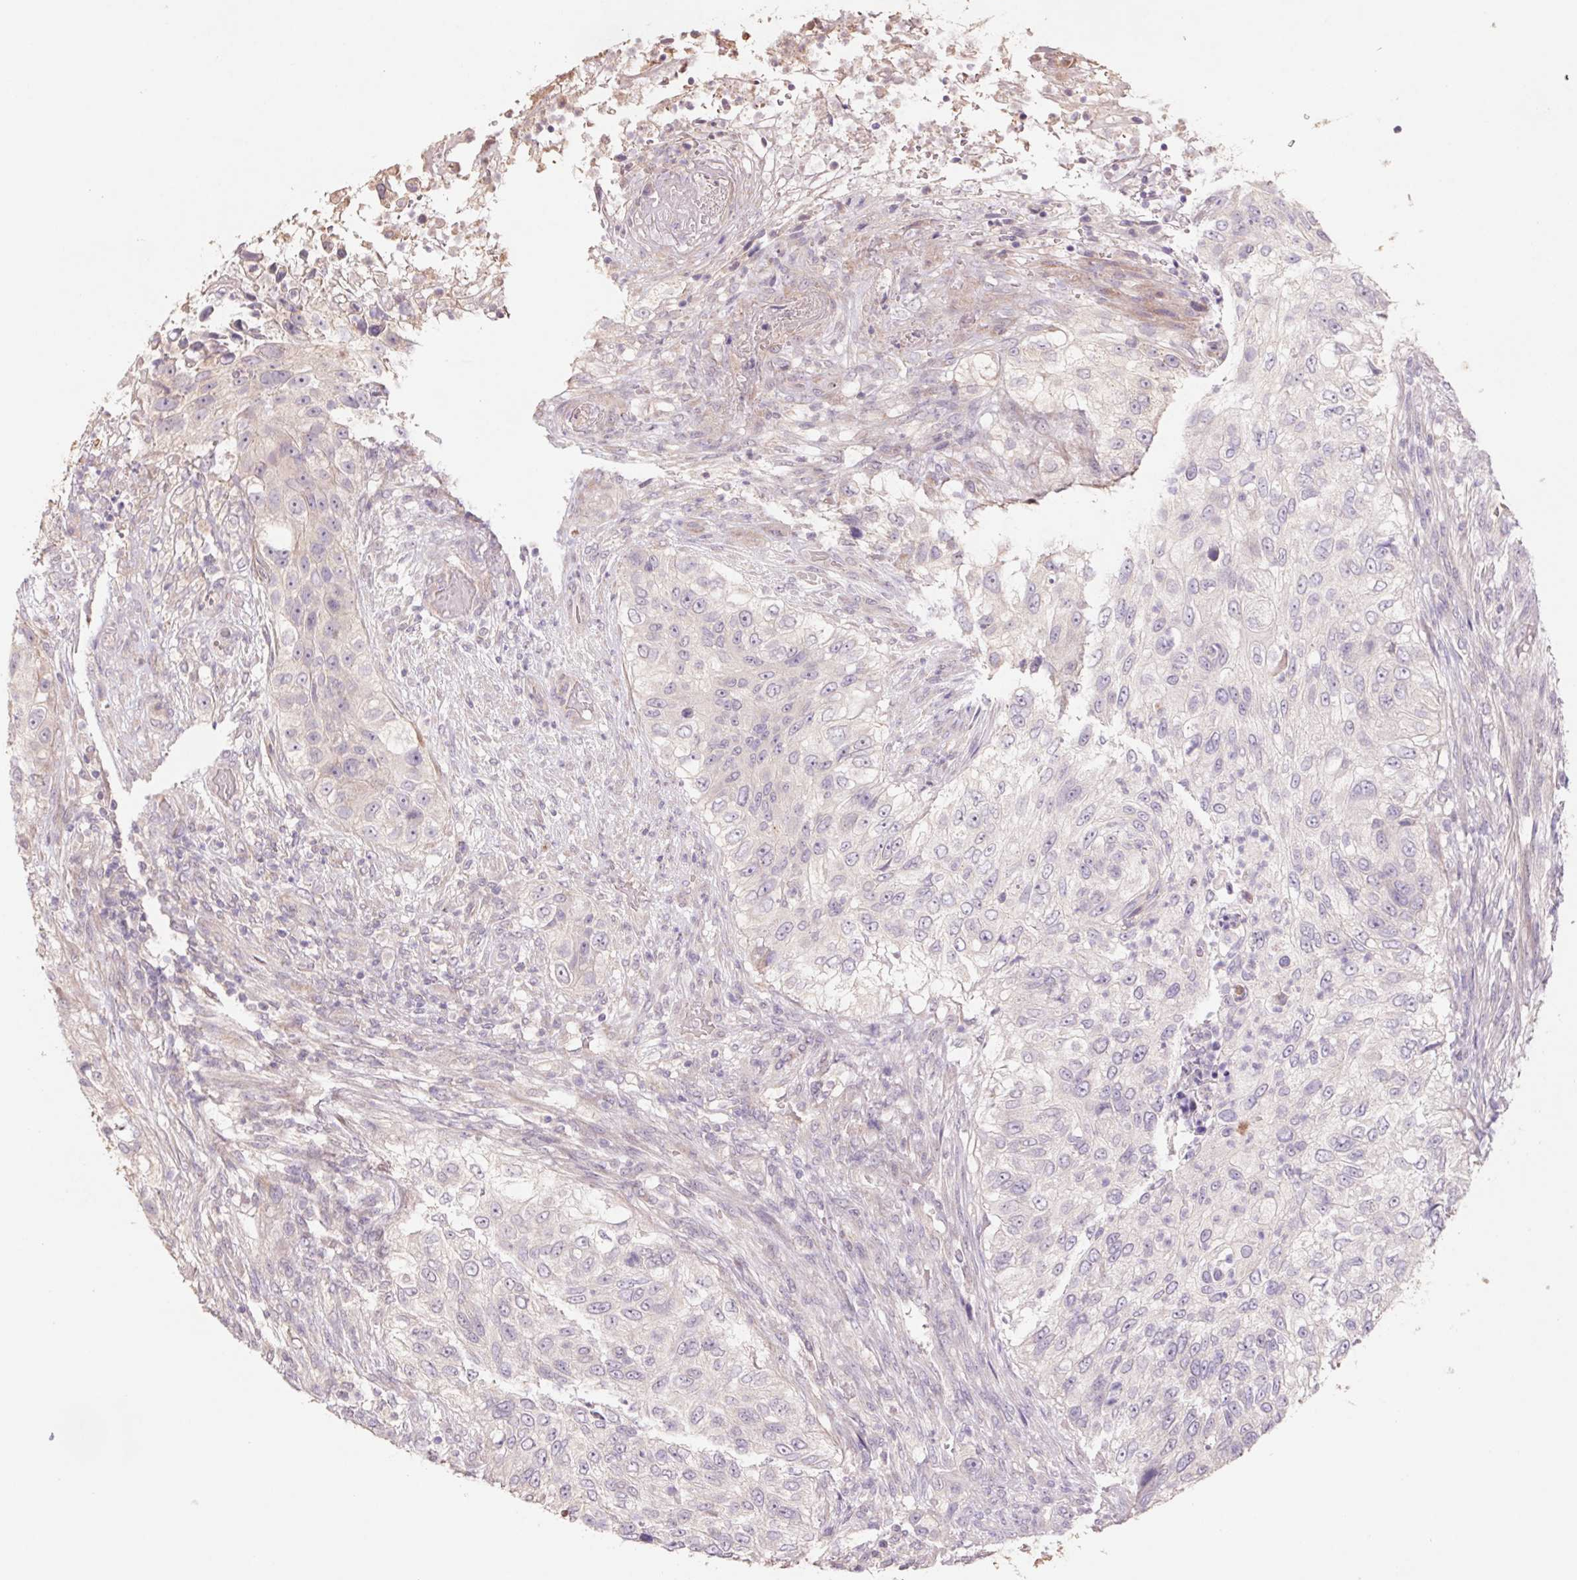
{"staining": {"intensity": "negative", "quantity": "none", "location": "none"}, "tissue": "urothelial cancer", "cell_type": "Tumor cells", "image_type": "cancer", "snomed": [{"axis": "morphology", "description": "Urothelial carcinoma, High grade"}, {"axis": "topography", "description": "Urinary bladder"}], "caption": "Protein analysis of urothelial cancer displays no significant positivity in tumor cells.", "gene": "GRM2", "patient": {"sex": "female", "age": 60}}